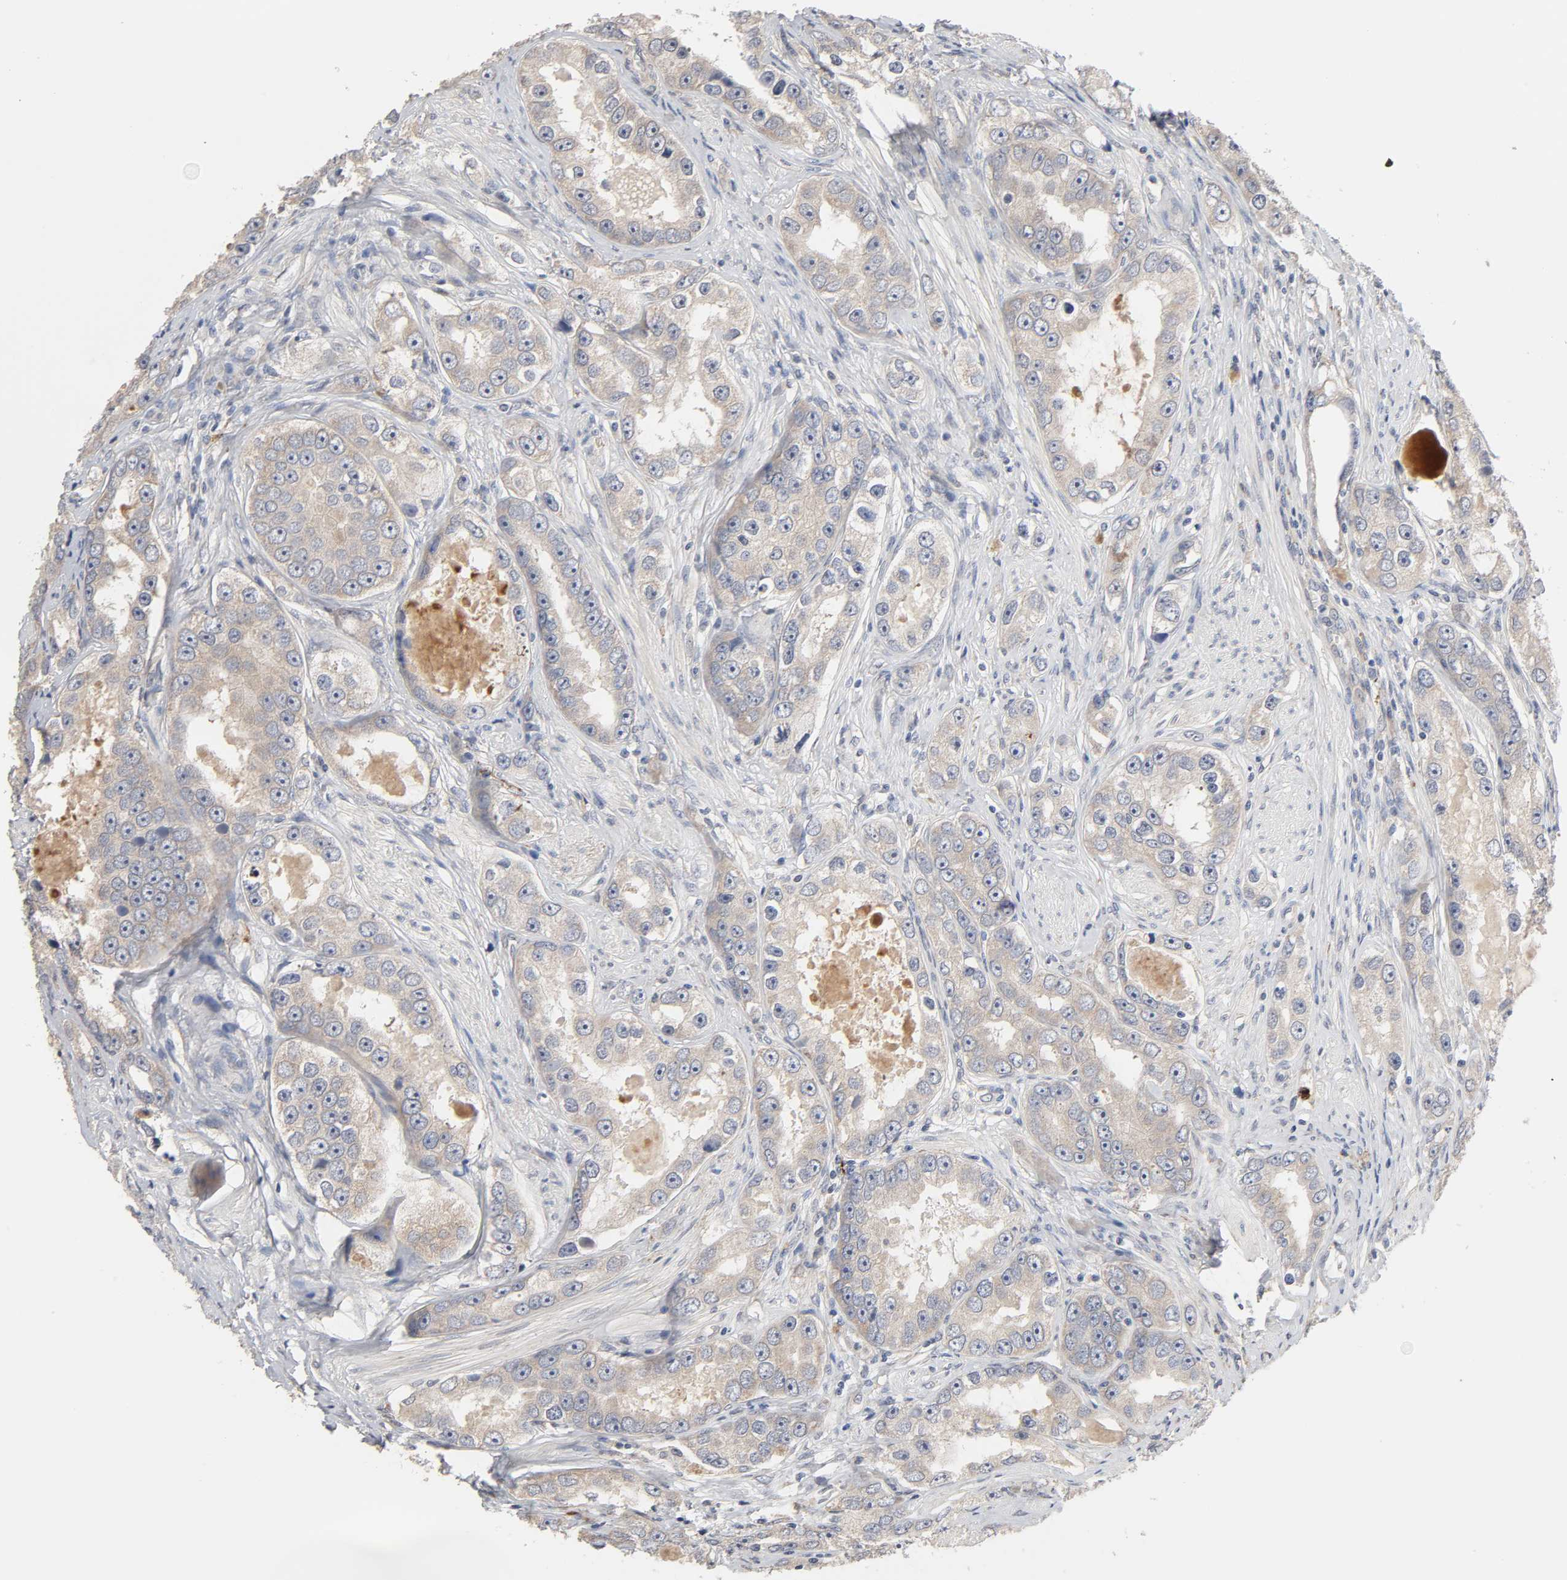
{"staining": {"intensity": "weak", "quantity": ">75%", "location": "cytoplasmic/membranous"}, "tissue": "prostate cancer", "cell_type": "Tumor cells", "image_type": "cancer", "snomed": [{"axis": "morphology", "description": "Adenocarcinoma, High grade"}, {"axis": "topography", "description": "Prostate"}], "caption": "Immunohistochemical staining of prostate adenocarcinoma (high-grade) demonstrates low levels of weak cytoplasmic/membranous staining in approximately >75% of tumor cells.", "gene": "HDLBP", "patient": {"sex": "male", "age": 63}}